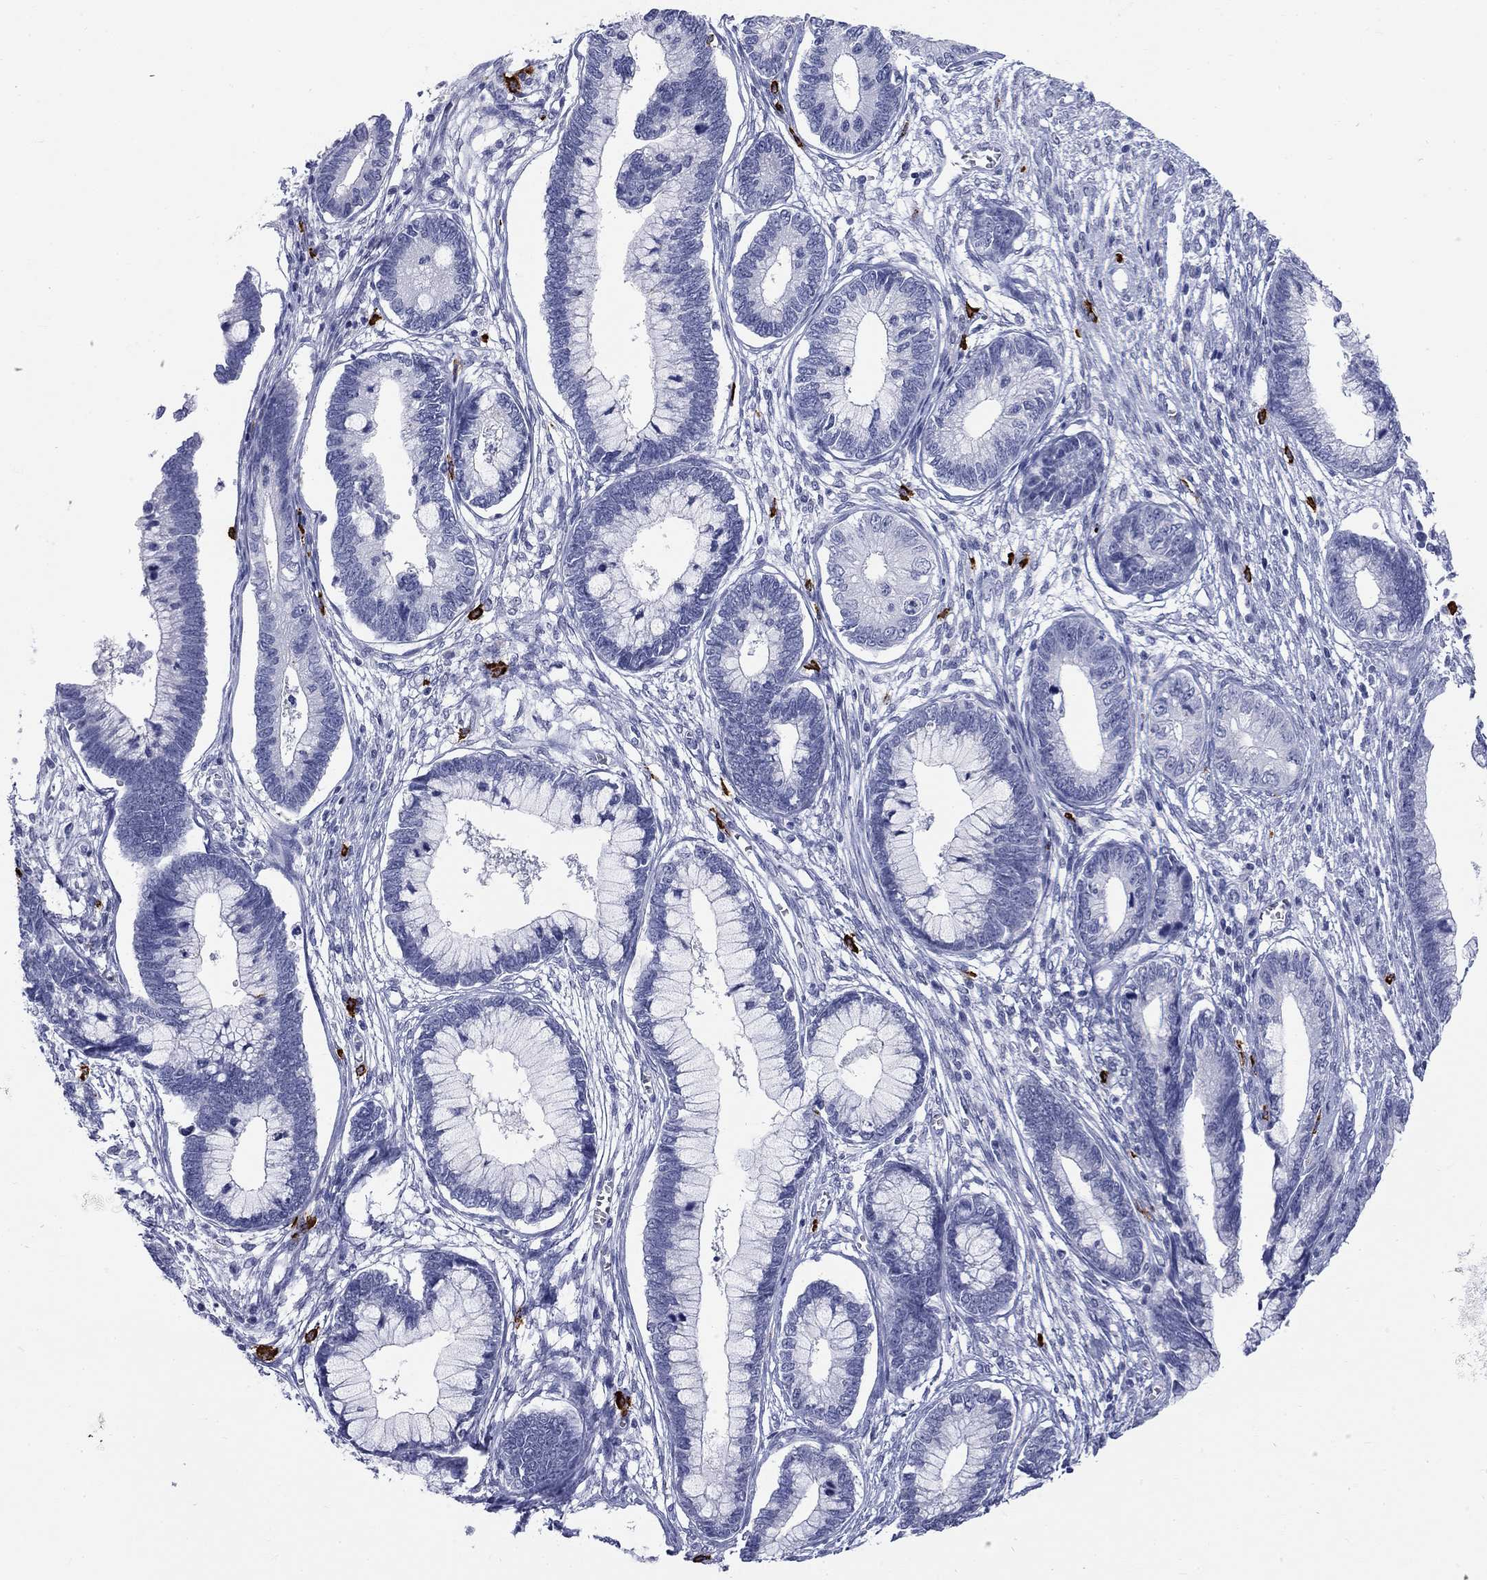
{"staining": {"intensity": "negative", "quantity": "none", "location": "none"}, "tissue": "cervical cancer", "cell_type": "Tumor cells", "image_type": "cancer", "snomed": [{"axis": "morphology", "description": "Adenocarcinoma, NOS"}, {"axis": "topography", "description": "Cervix"}], "caption": "Human cervical cancer stained for a protein using immunohistochemistry reveals no positivity in tumor cells.", "gene": "ECEL1", "patient": {"sex": "female", "age": 44}}